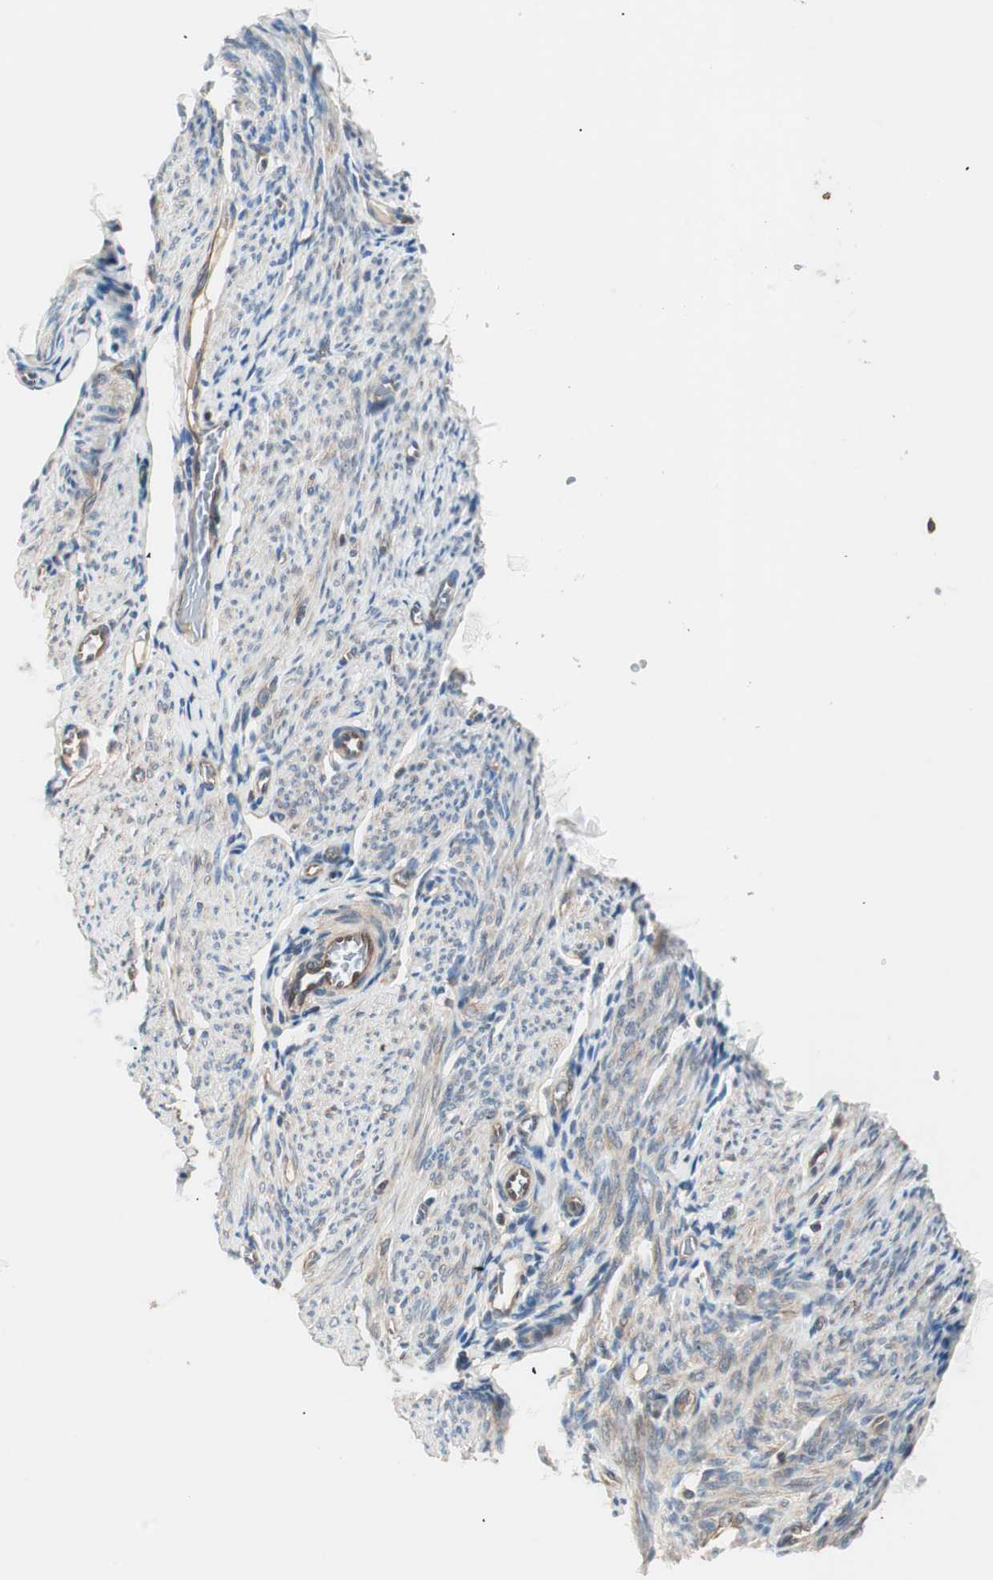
{"staining": {"intensity": "moderate", "quantity": ">75%", "location": "cytoplasmic/membranous"}, "tissue": "endometrium", "cell_type": "Cells in endometrial stroma", "image_type": "normal", "snomed": [{"axis": "morphology", "description": "Normal tissue, NOS"}, {"axis": "topography", "description": "Endometrium"}], "caption": "This is a micrograph of immunohistochemistry (IHC) staining of benign endometrium, which shows moderate staining in the cytoplasmic/membranous of cells in endometrial stroma.", "gene": "TSG101", "patient": {"sex": "female", "age": 61}}